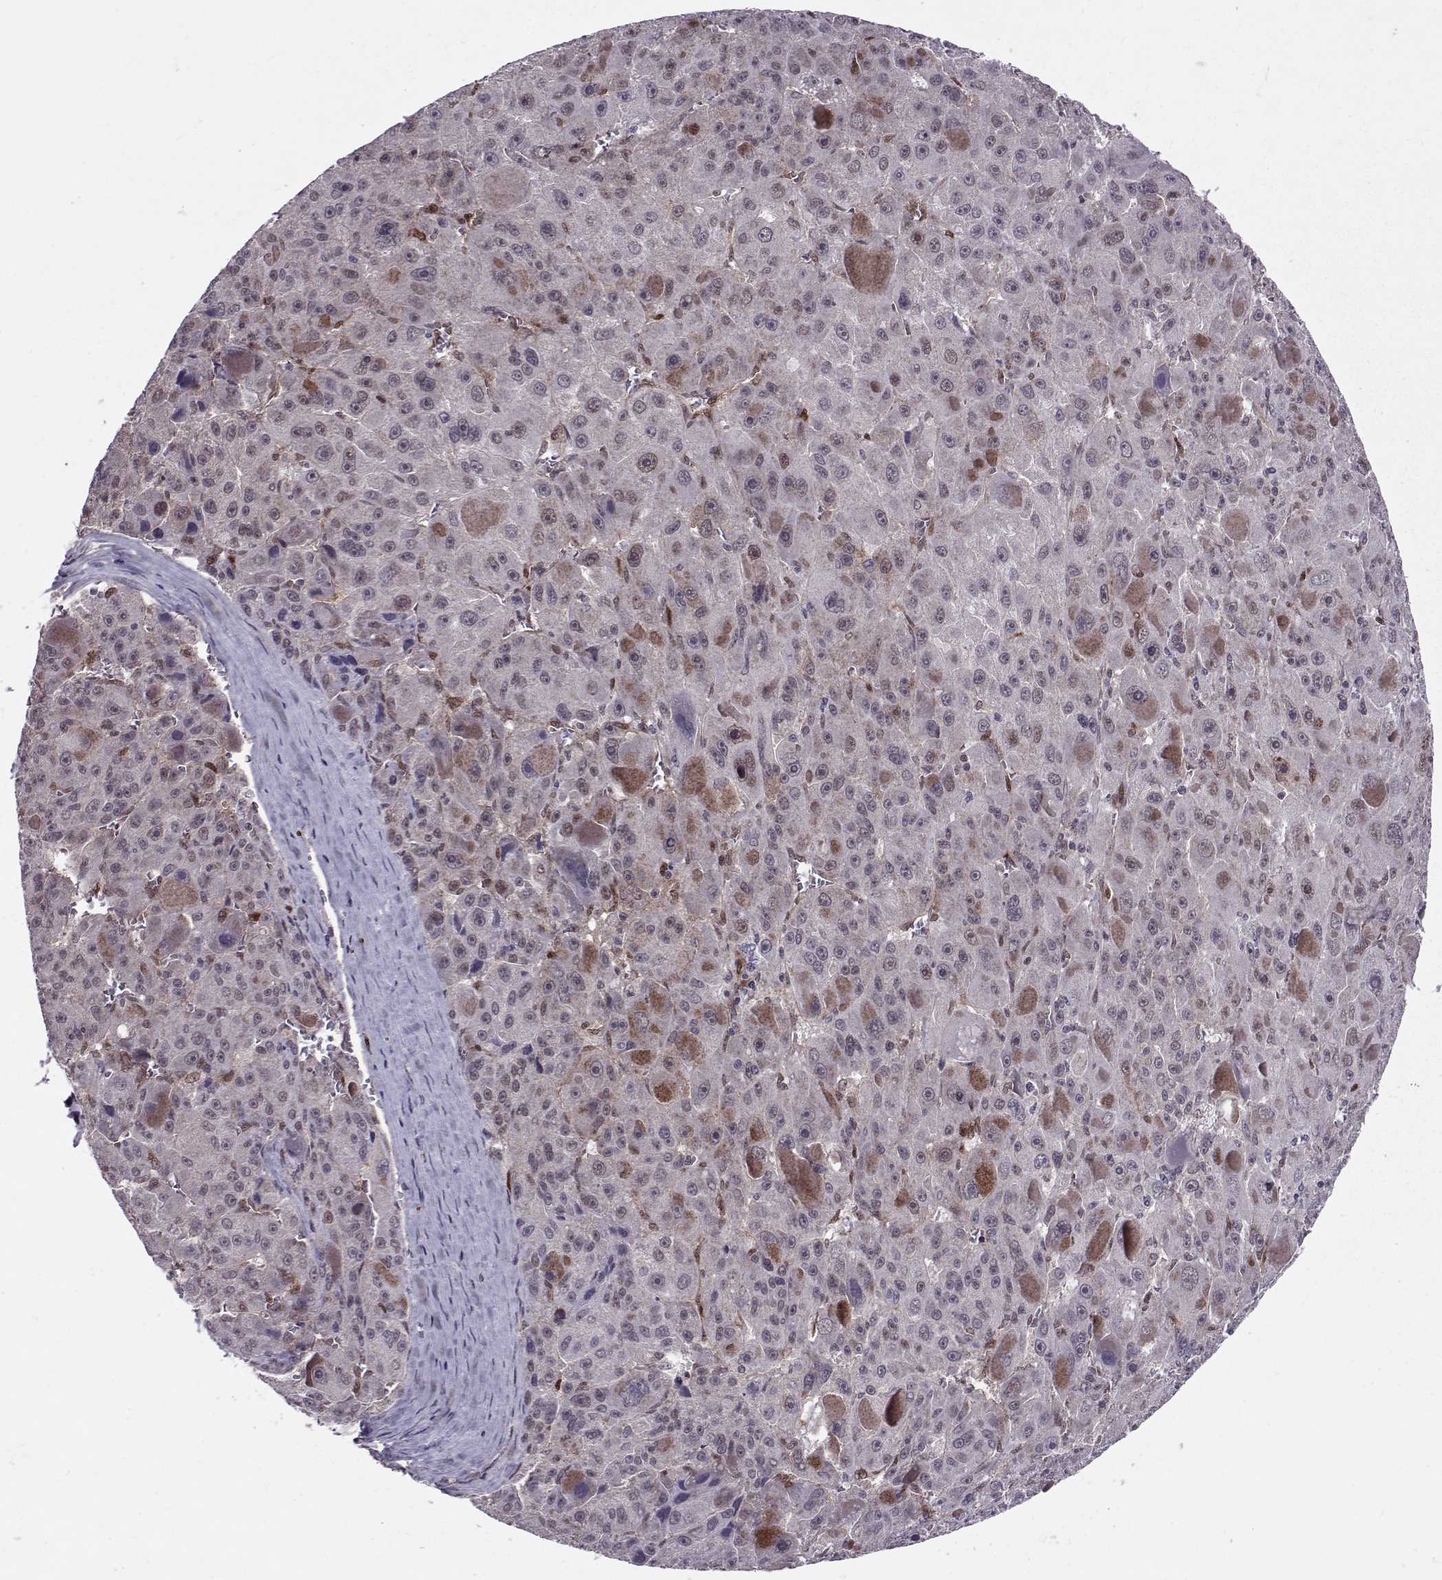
{"staining": {"intensity": "weak", "quantity": "<25%", "location": "cytoplasmic/membranous"}, "tissue": "liver cancer", "cell_type": "Tumor cells", "image_type": "cancer", "snomed": [{"axis": "morphology", "description": "Carcinoma, Hepatocellular, NOS"}, {"axis": "topography", "description": "Liver"}], "caption": "The IHC histopathology image has no significant expression in tumor cells of liver hepatocellular carcinoma tissue.", "gene": "CDK4", "patient": {"sex": "male", "age": 76}}